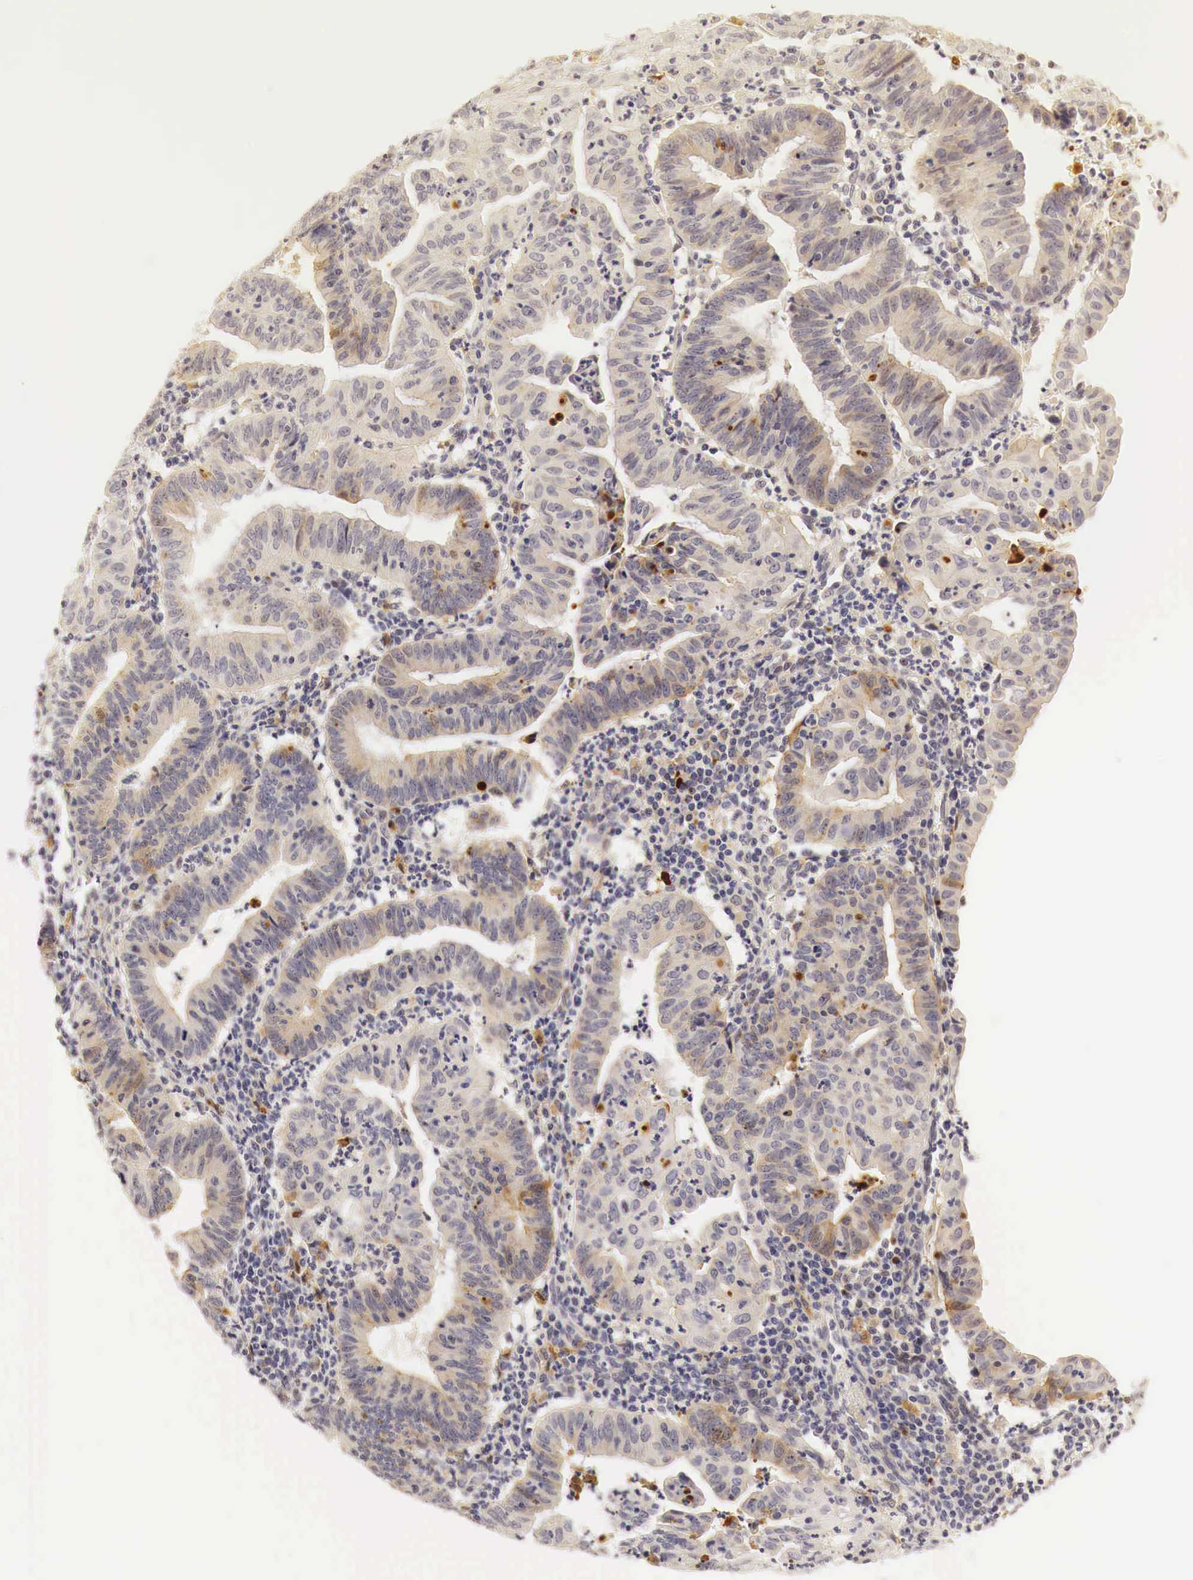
{"staining": {"intensity": "weak", "quantity": "<25%", "location": "cytoplasmic/membranous"}, "tissue": "endometrial cancer", "cell_type": "Tumor cells", "image_type": "cancer", "snomed": [{"axis": "morphology", "description": "Adenocarcinoma, NOS"}, {"axis": "topography", "description": "Endometrium"}], "caption": "Tumor cells are negative for protein expression in human endometrial adenocarcinoma.", "gene": "CASP3", "patient": {"sex": "female", "age": 60}}